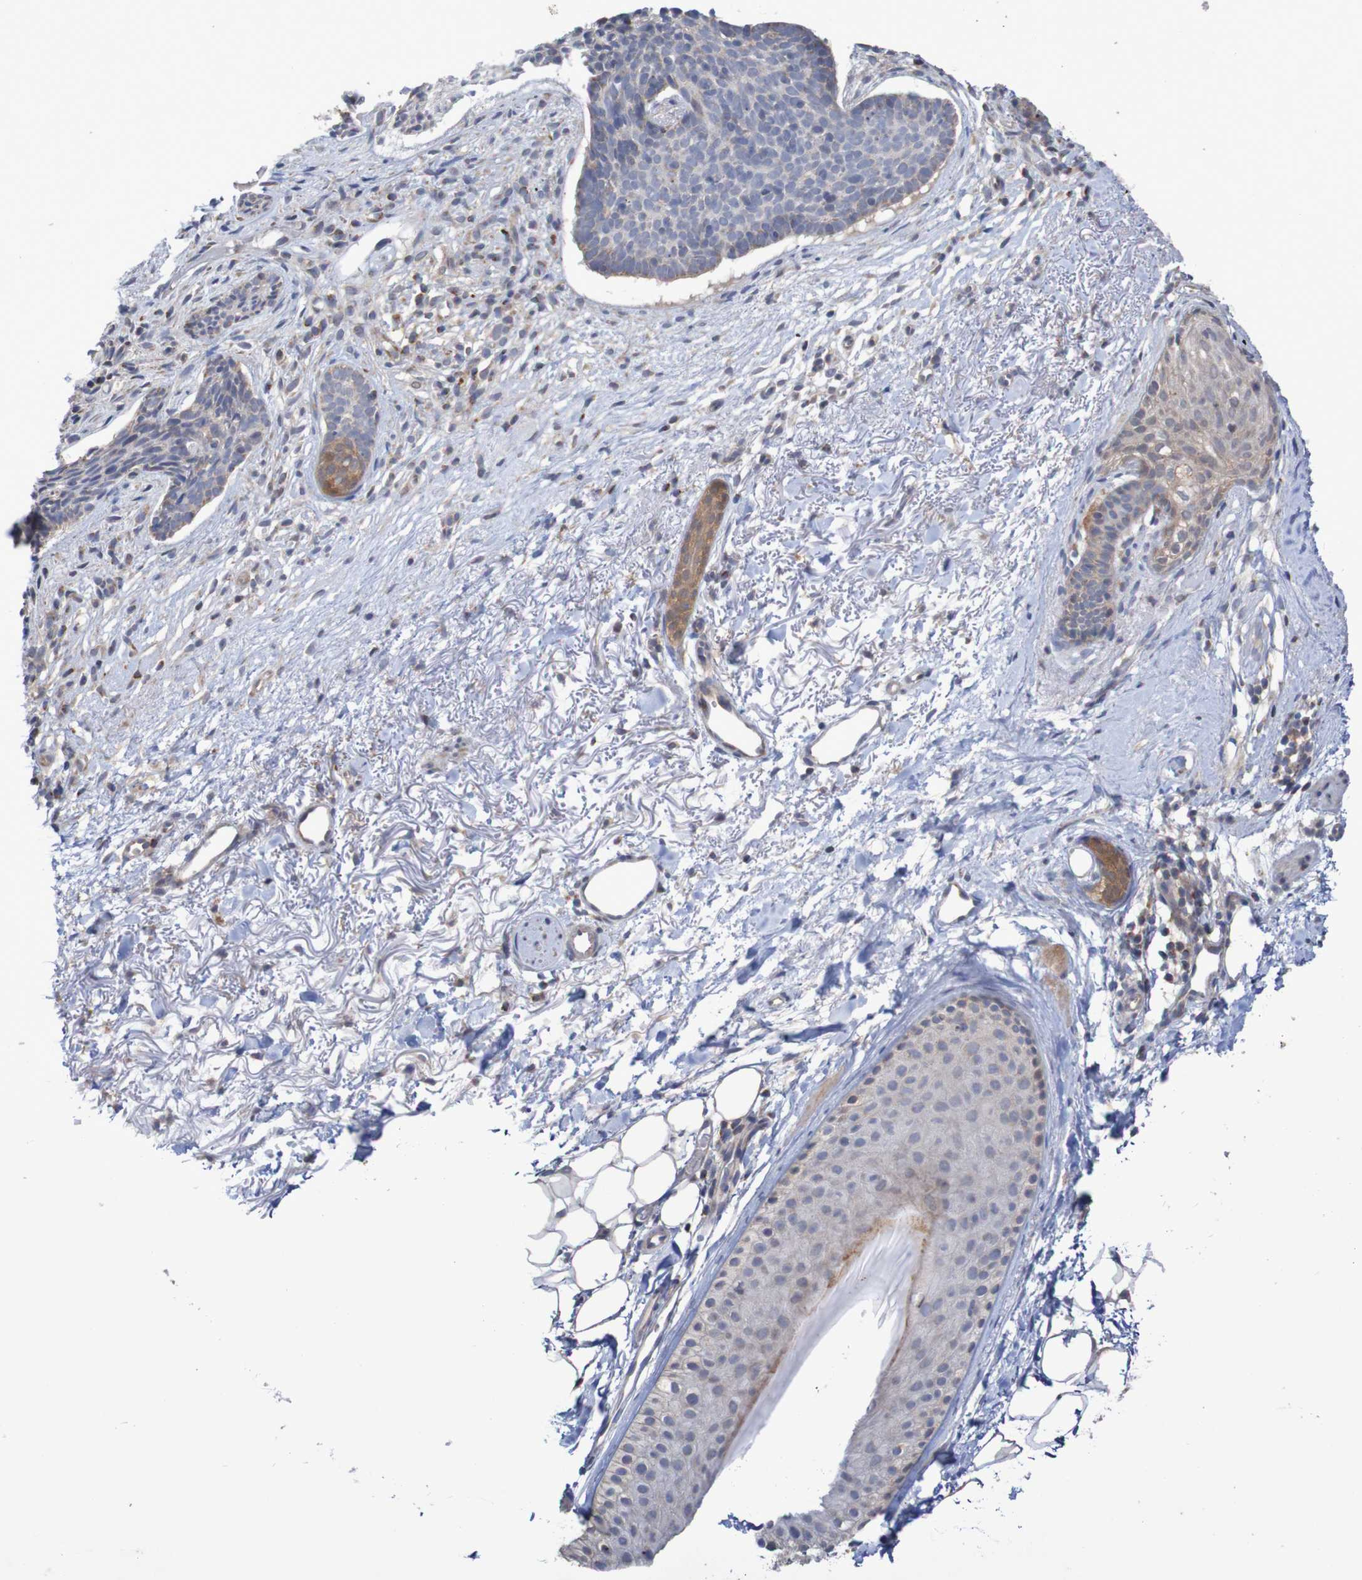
{"staining": {"intensity": "moderate", "quantity": "<25%", "location": "cytoplasmic/membranous"}, "tissue": "skin cancer", "cell_type": "Tumor cells", "image_type": "cancer", "snomed": [{"axis": "morphology", "description": "Normal tissue, NOS"}, {"axis": "morphology", "description": "Basal cell carcinoma"}, {"axis": "topography", "description": "Skin"}], "caption": "Brown immunohistochemical staining in human skin cancer (basal cell carcinoma) reveals moderate cytoplasmic/membranous positivity in approximately <25% of tumor cells. (Brightfield microscopy of DAB IHC at high magnification).", "gene": "C3orf18", "patient": {"sex": "female", "age": 70}}